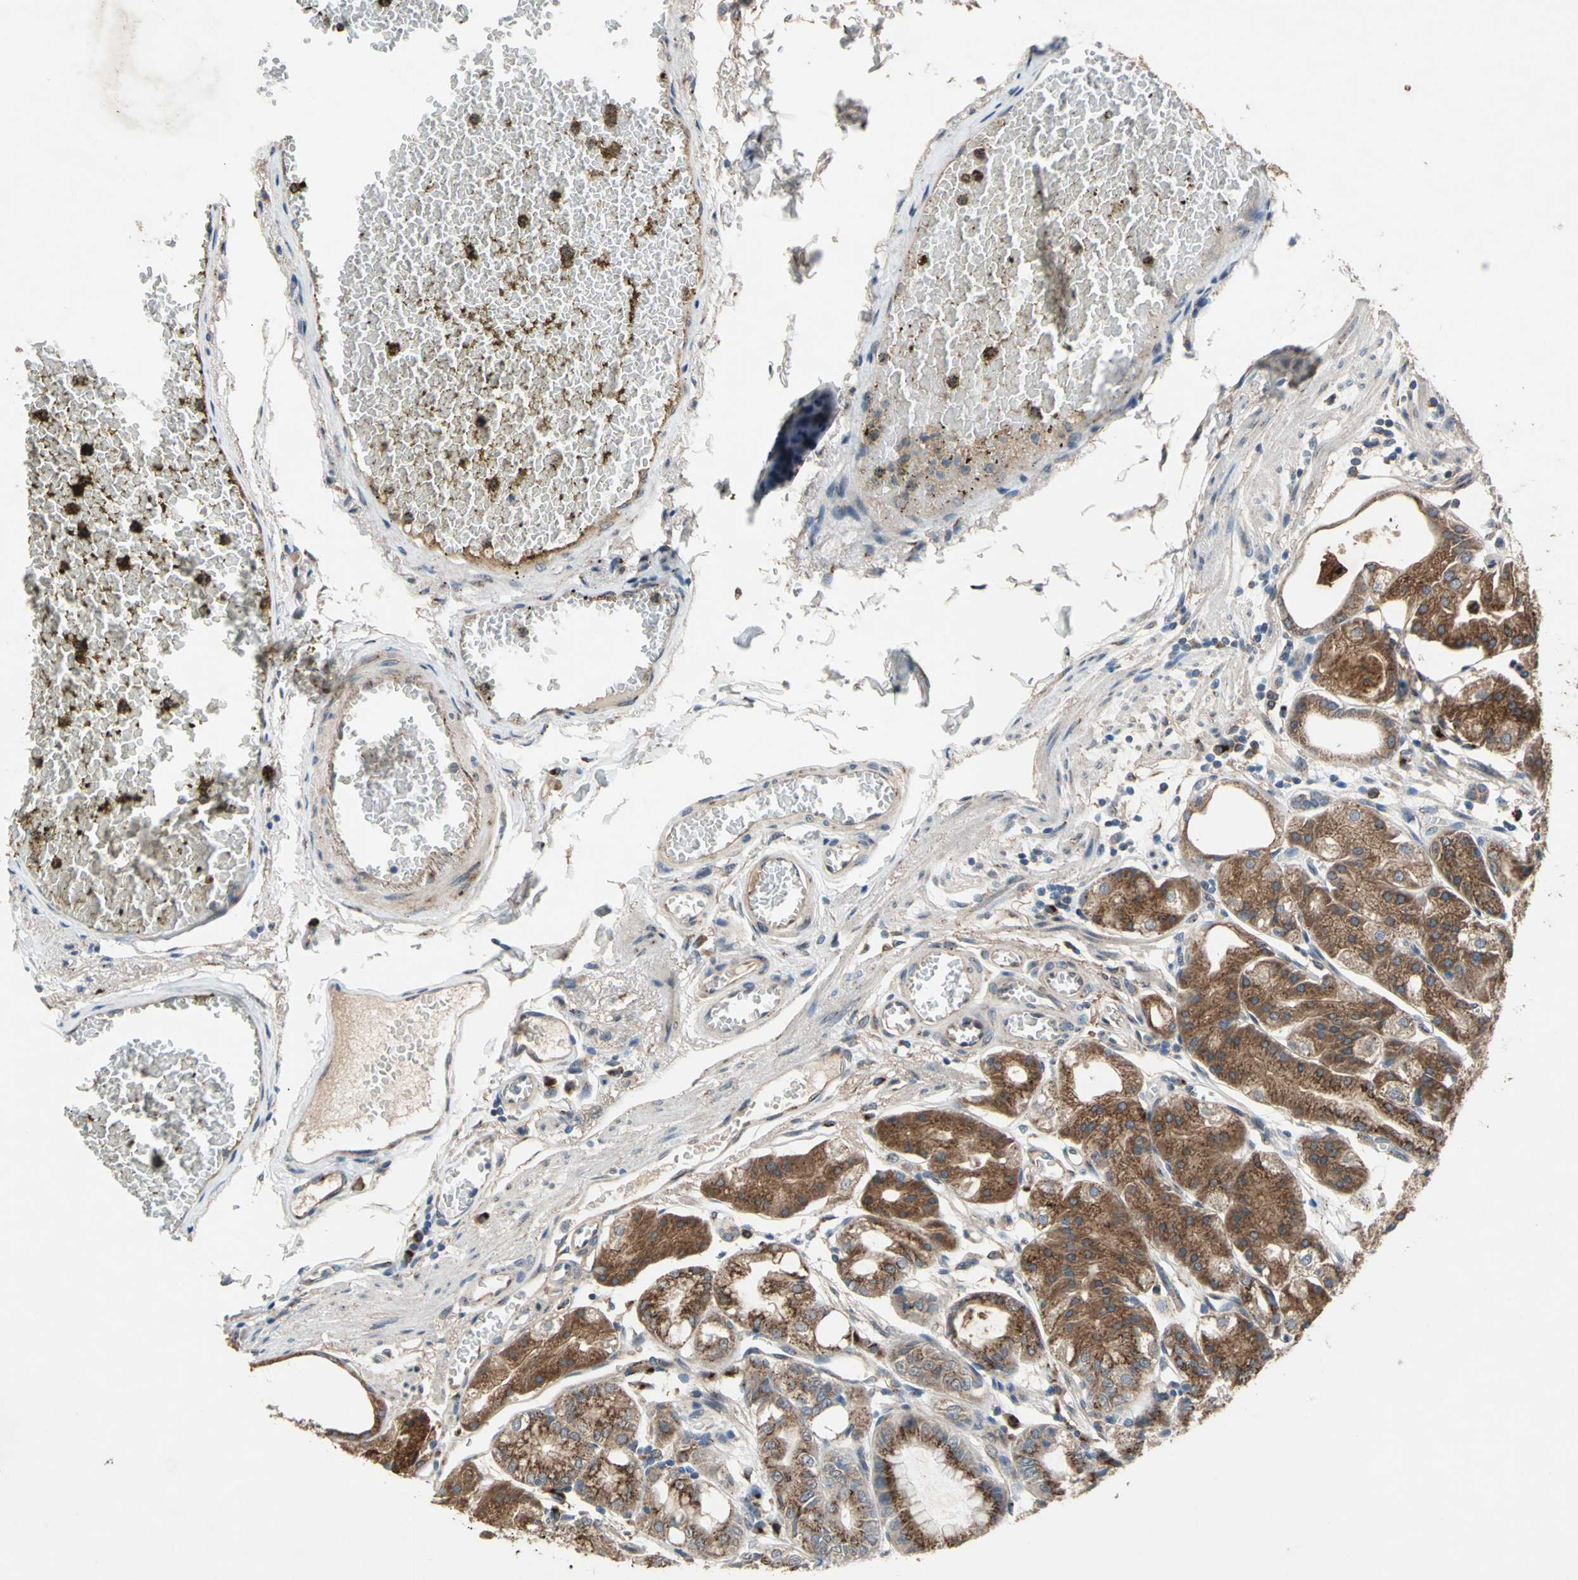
{"staining": {"intensity": "moderate", "quantity": ">75%", "location": "cytoplasmic/membranous"}, "tissue": "stomach", "cell_type": "Glandular cells", "image_type": "normal", "snomed": [{"axis": "morphology", "description": "Normal tissue, NOS"}, {"axis": "topography", "description": "Stomach, lower"}], "caption": "Protein expression analysis of normal human stomach reveals moderate cytoplasmic/membranous positivity in about >75% of glandular cells. The staining was performed using DAB (3,3'-diaminobenzidine), with brown indicating positive protein expression. Nuclei are stained blue with hematoxylin.", "gene": "NFKBIE", "patient": {"sex": "male", "age": 71}}